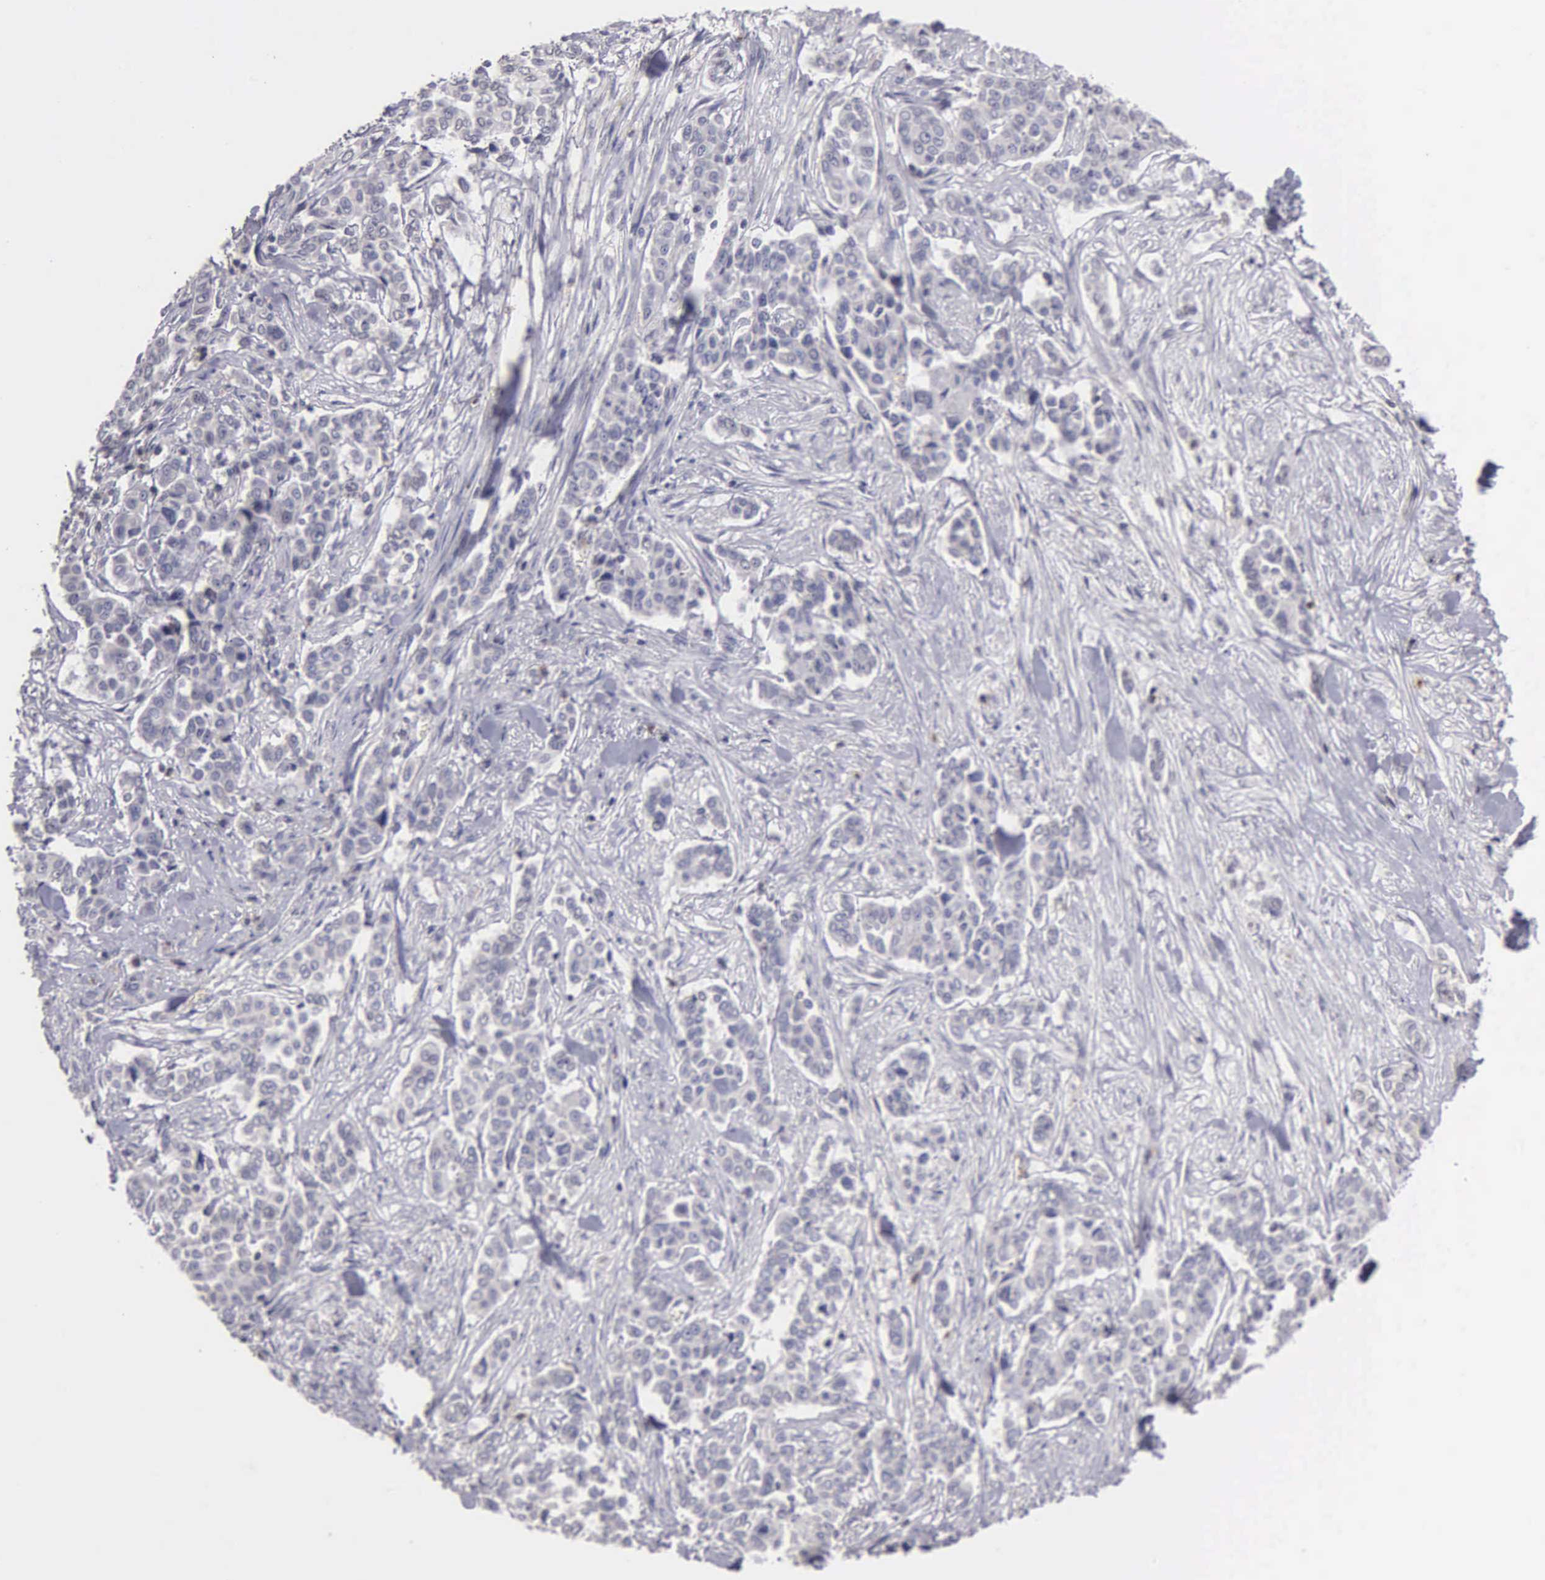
{"staining": {"intensity": "negative", "quantity": "none", "location": "none"}, "tissue": "pancreatic cancer", "cell_type": "Tumor cells", "image_type": "cancer", "snomed": [{"axis": "morphology", "description": "Adenocarcinoma, NOS"}, {"axis": "topography", "description": "Pancreas"}], "caption": "High power microscopy micrograph of an immunohistochemistry micrograph of adenocarcinoma (pancreatic), revealing no significant positivity in tumor cells.", "gene": "BRD1", "patient": {"sex": "female", "age": 52}}